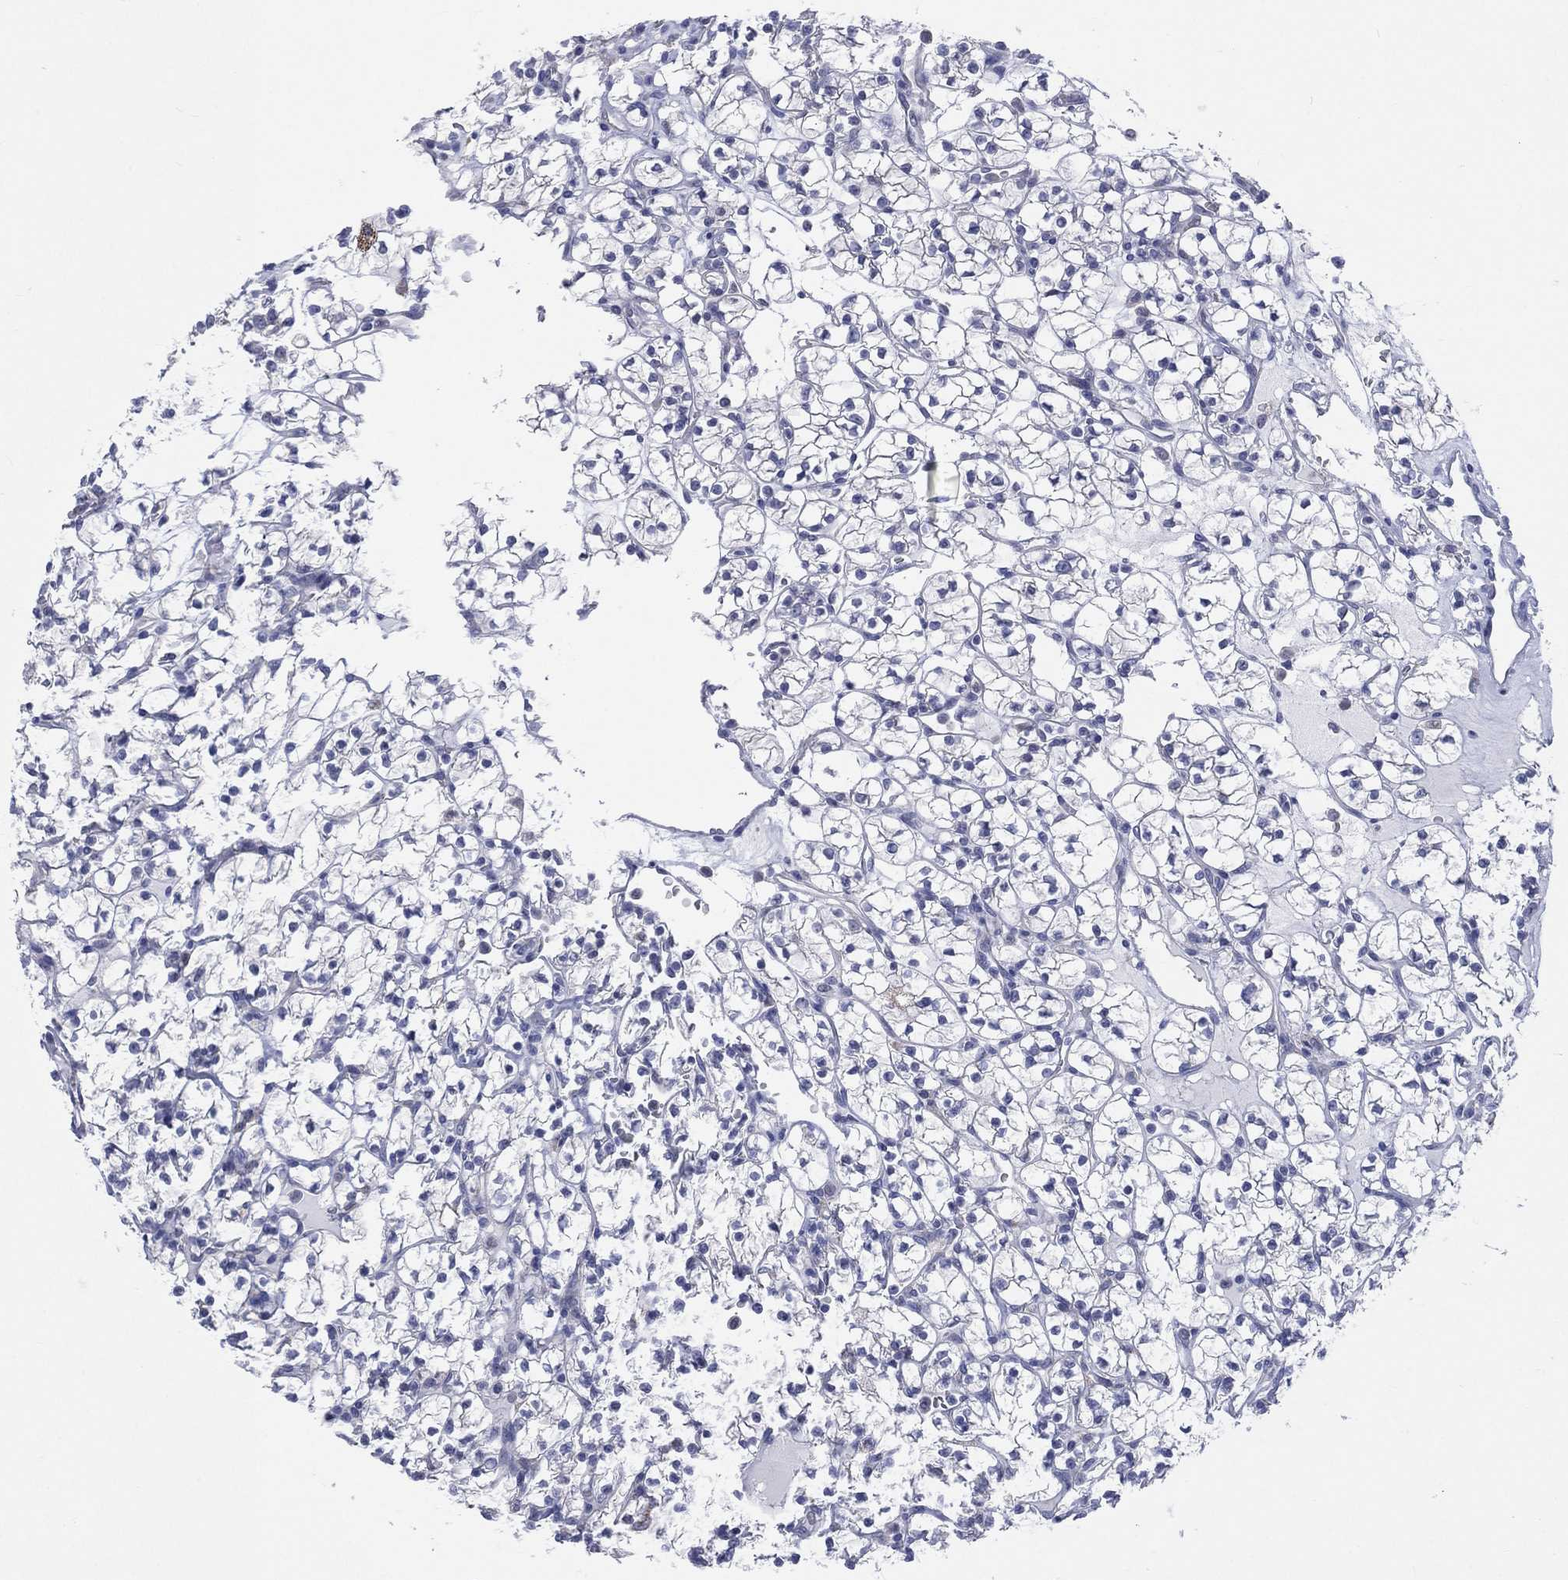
{"staining": {"intensity": "negative", "quantity": "none", "location": "none"}, "tissue": "renal cancer", "cell_type": "Tumor cells", "image_type": "cancer", "snomed": [{"axis": "morphology", "description": "Adenocarcinoma, NOS"}, {"axis": "topography", "description": "Kidney"}], "caption": "This is a micrograph of immunohistochemistry (IHC) staining of renal adenocarcinoma, which shows no positivity in tumor cells. Nuclei are stained in blue.", "gene": "AKAP3", "patient": {"sex": "female", "age": 89}}